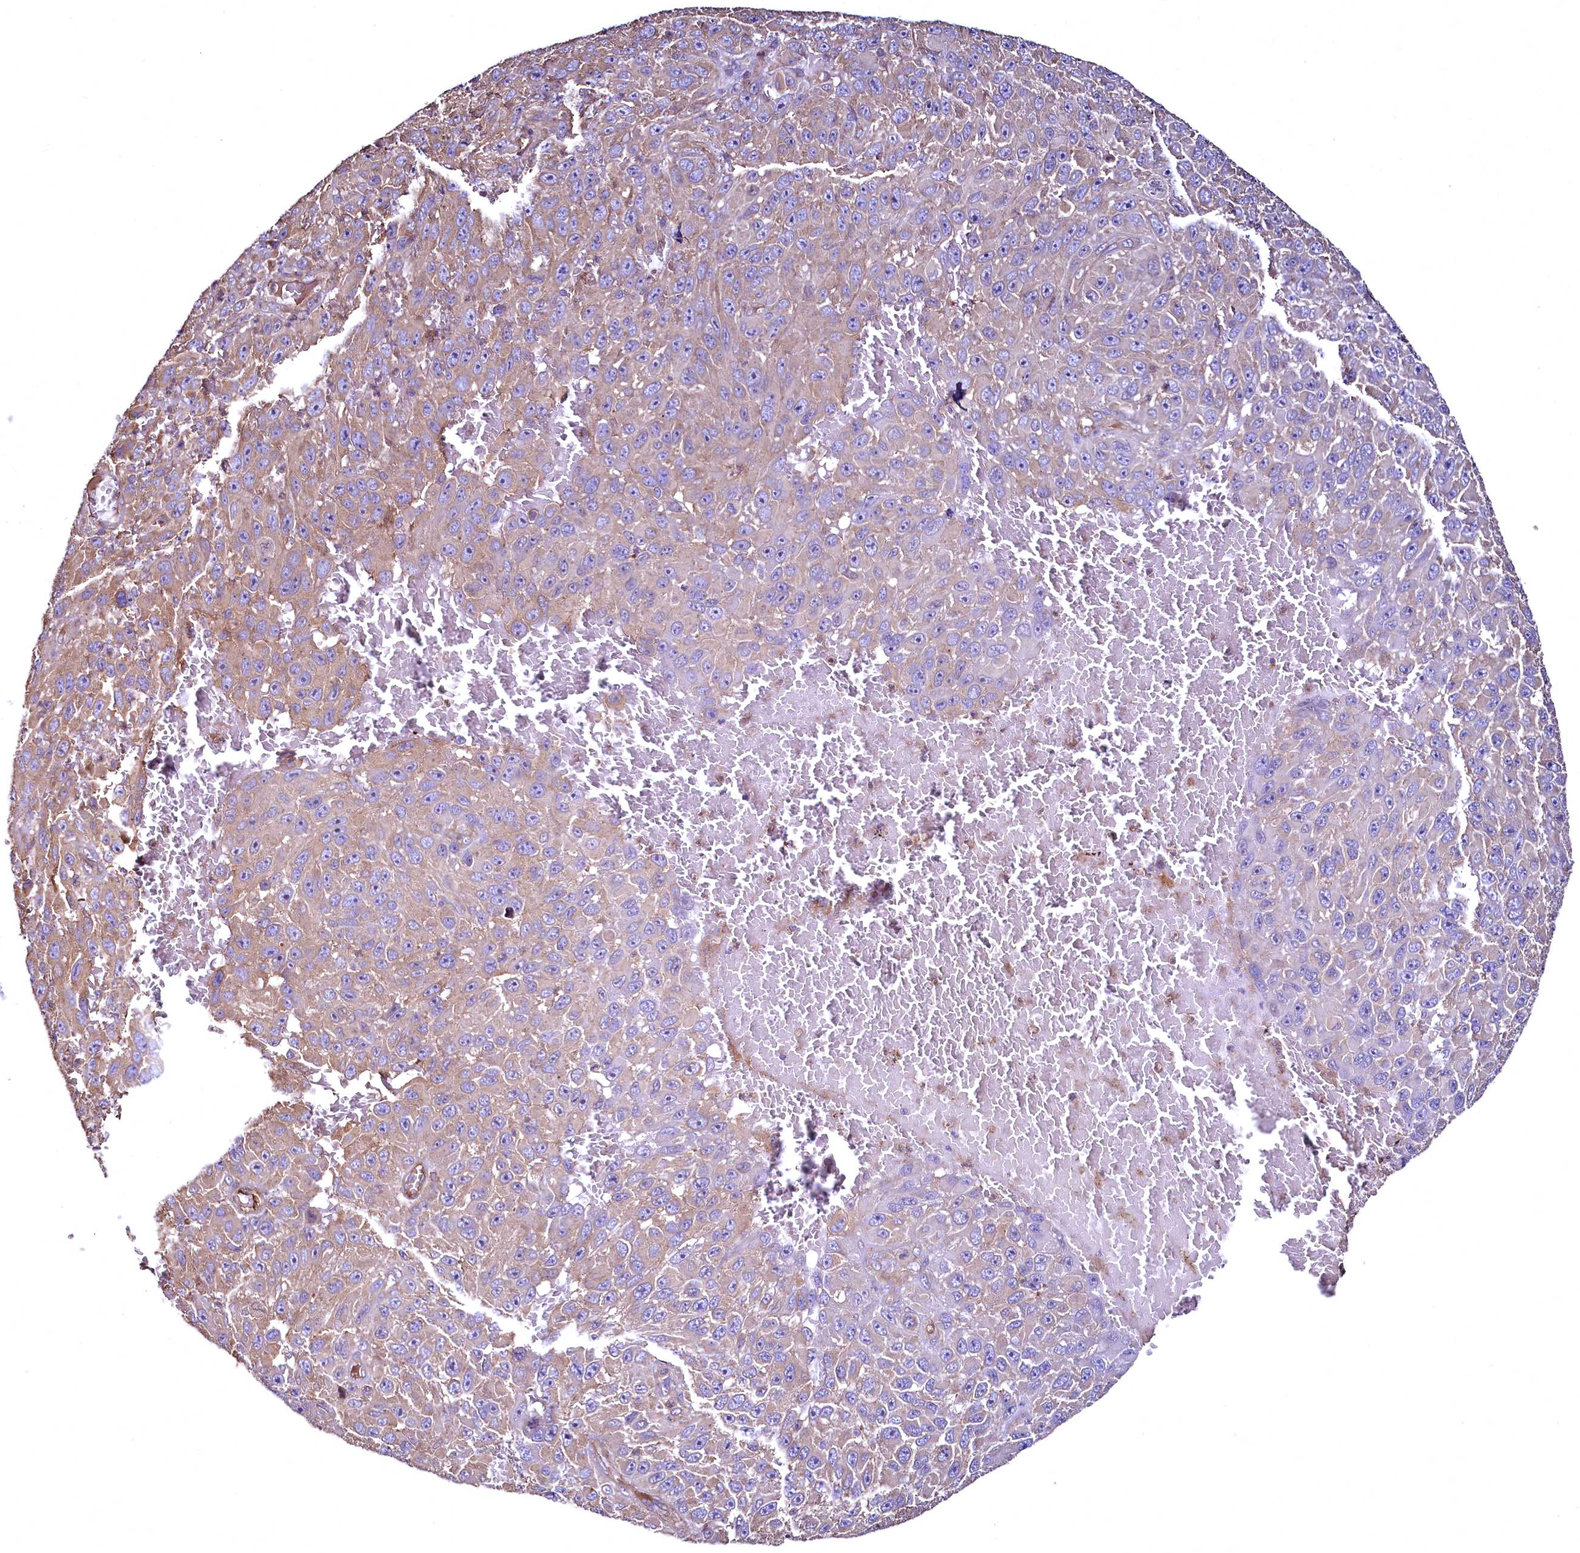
{"staining": {"intensity": "moderate", "quantity": "25%-75%", "location": "cytoplasmic/membranous"}, "tissue": "melanoma", "cell_type": "Tumor cells", "image_type": "cancer", "snomed": [{"axis": "morphology", "description": "Normal tissue, NOS"}, {"axis": "morphology", "description": "Malignant melanoma, NOS"}, {"axis": "topography", "description": "Skin"}], "caption": "IHC staining of melanoma, which exhibits medium levels of moderate cytoplasmic/membranous expression in approximately 25%-75% of tumor cells indicating moderate cytoplasmic/membranous protein positivity. The staining was performed using DAB (brown) for protein detection and nuclei were counterstained in hematoxylin (blue).", "gene": "TBCEL", "patient": {"sex": "female", "age": 96}}